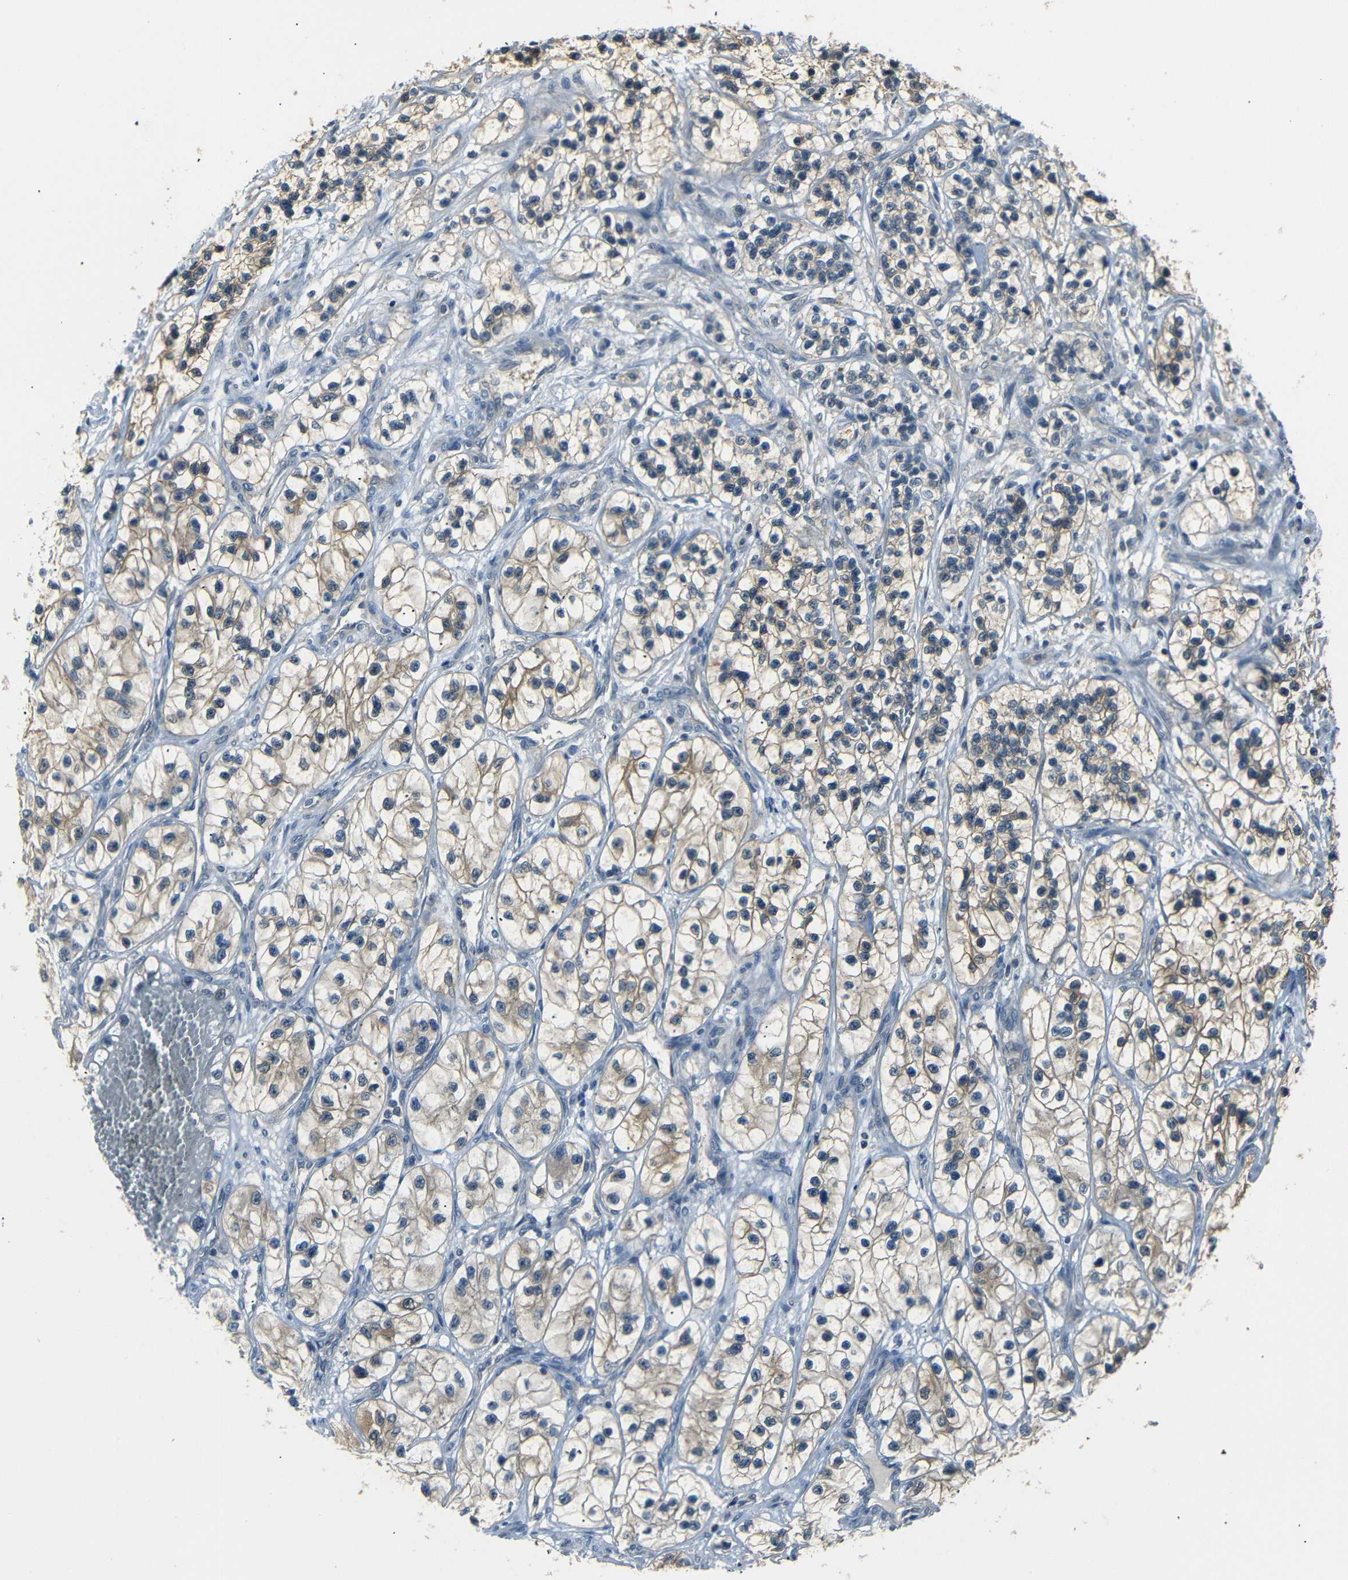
{"staining": {"intensity": "weak", "quantity": ">75%", "location": "cytoplasmic/membranous"}, "tissue": "renal cancer", "cell_type": "Tumor cells", "image_type": "cancer", "snomed": [{"axis": "morphology", "description": "Adenocarcinoma, NOS"}, {"axis": "topography", "description": "Kidney"}], "caption": "This image demonstrates immunohistochemistry staining of renal adenocarcinoma, with low weak cytoplasmic/membranous expression in approximately >75% of tumor cells.", "gene": "SFN", "patient": {"sex": "female", "age": 57}}